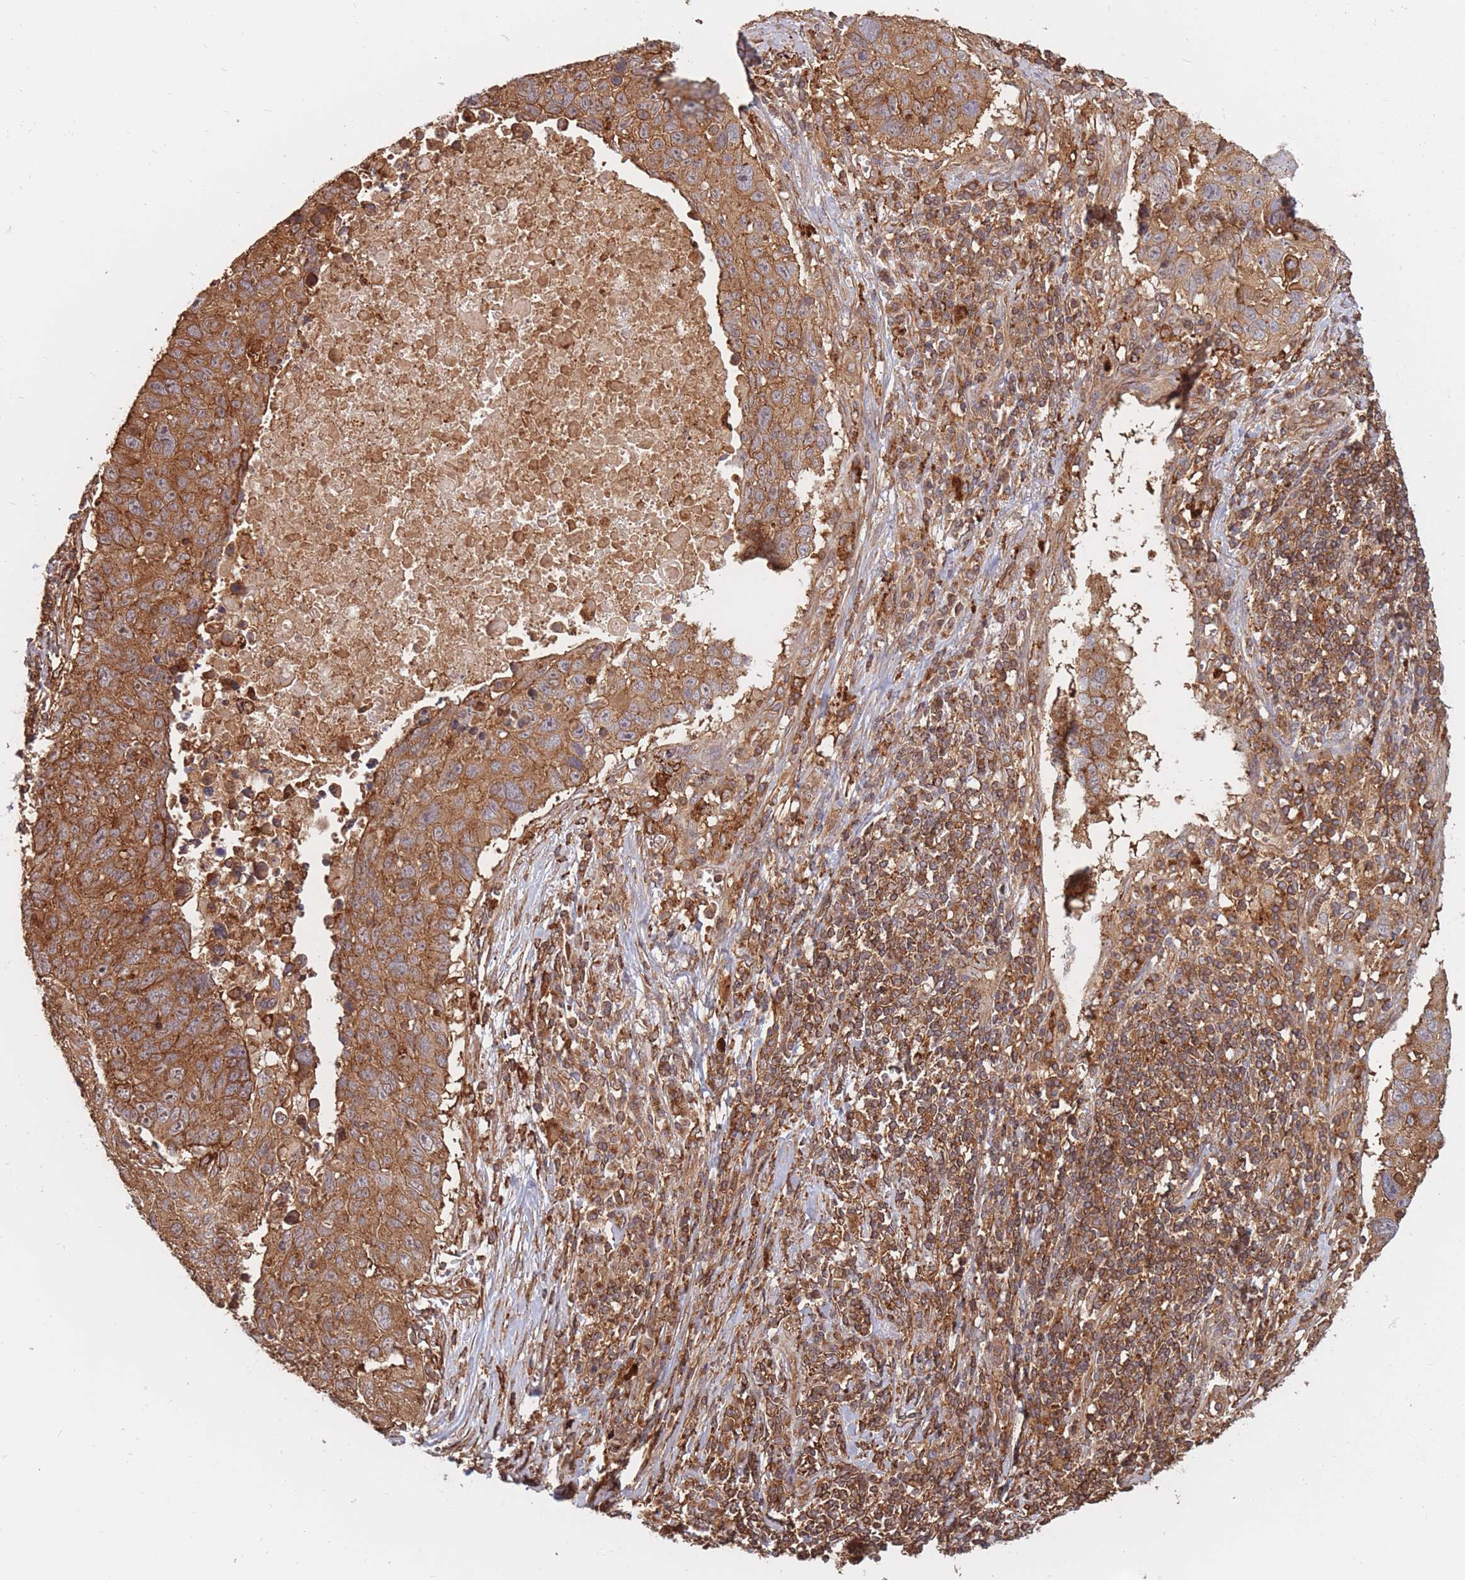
{"staining": {"intensity": "moderate", "quantity": ">75%", "location": "cytoplasmic/membranous"}, "tissue": "lung cancer", "cell_type": "Tumor cells", "image_type": "cancer", "snomed": [{"axis": "morphology", "description": "Squamous cell carcinoma, NOS"}, {"axis": "topography", "description": "Lung"}], "caption": "The immunohistochemical stain highlights moderate cytoplasmic/membranous expression in tumor cells of lung cancer tissue.", "gene": "RASSF2", "patient": {"sex": "male", "age": 66}}